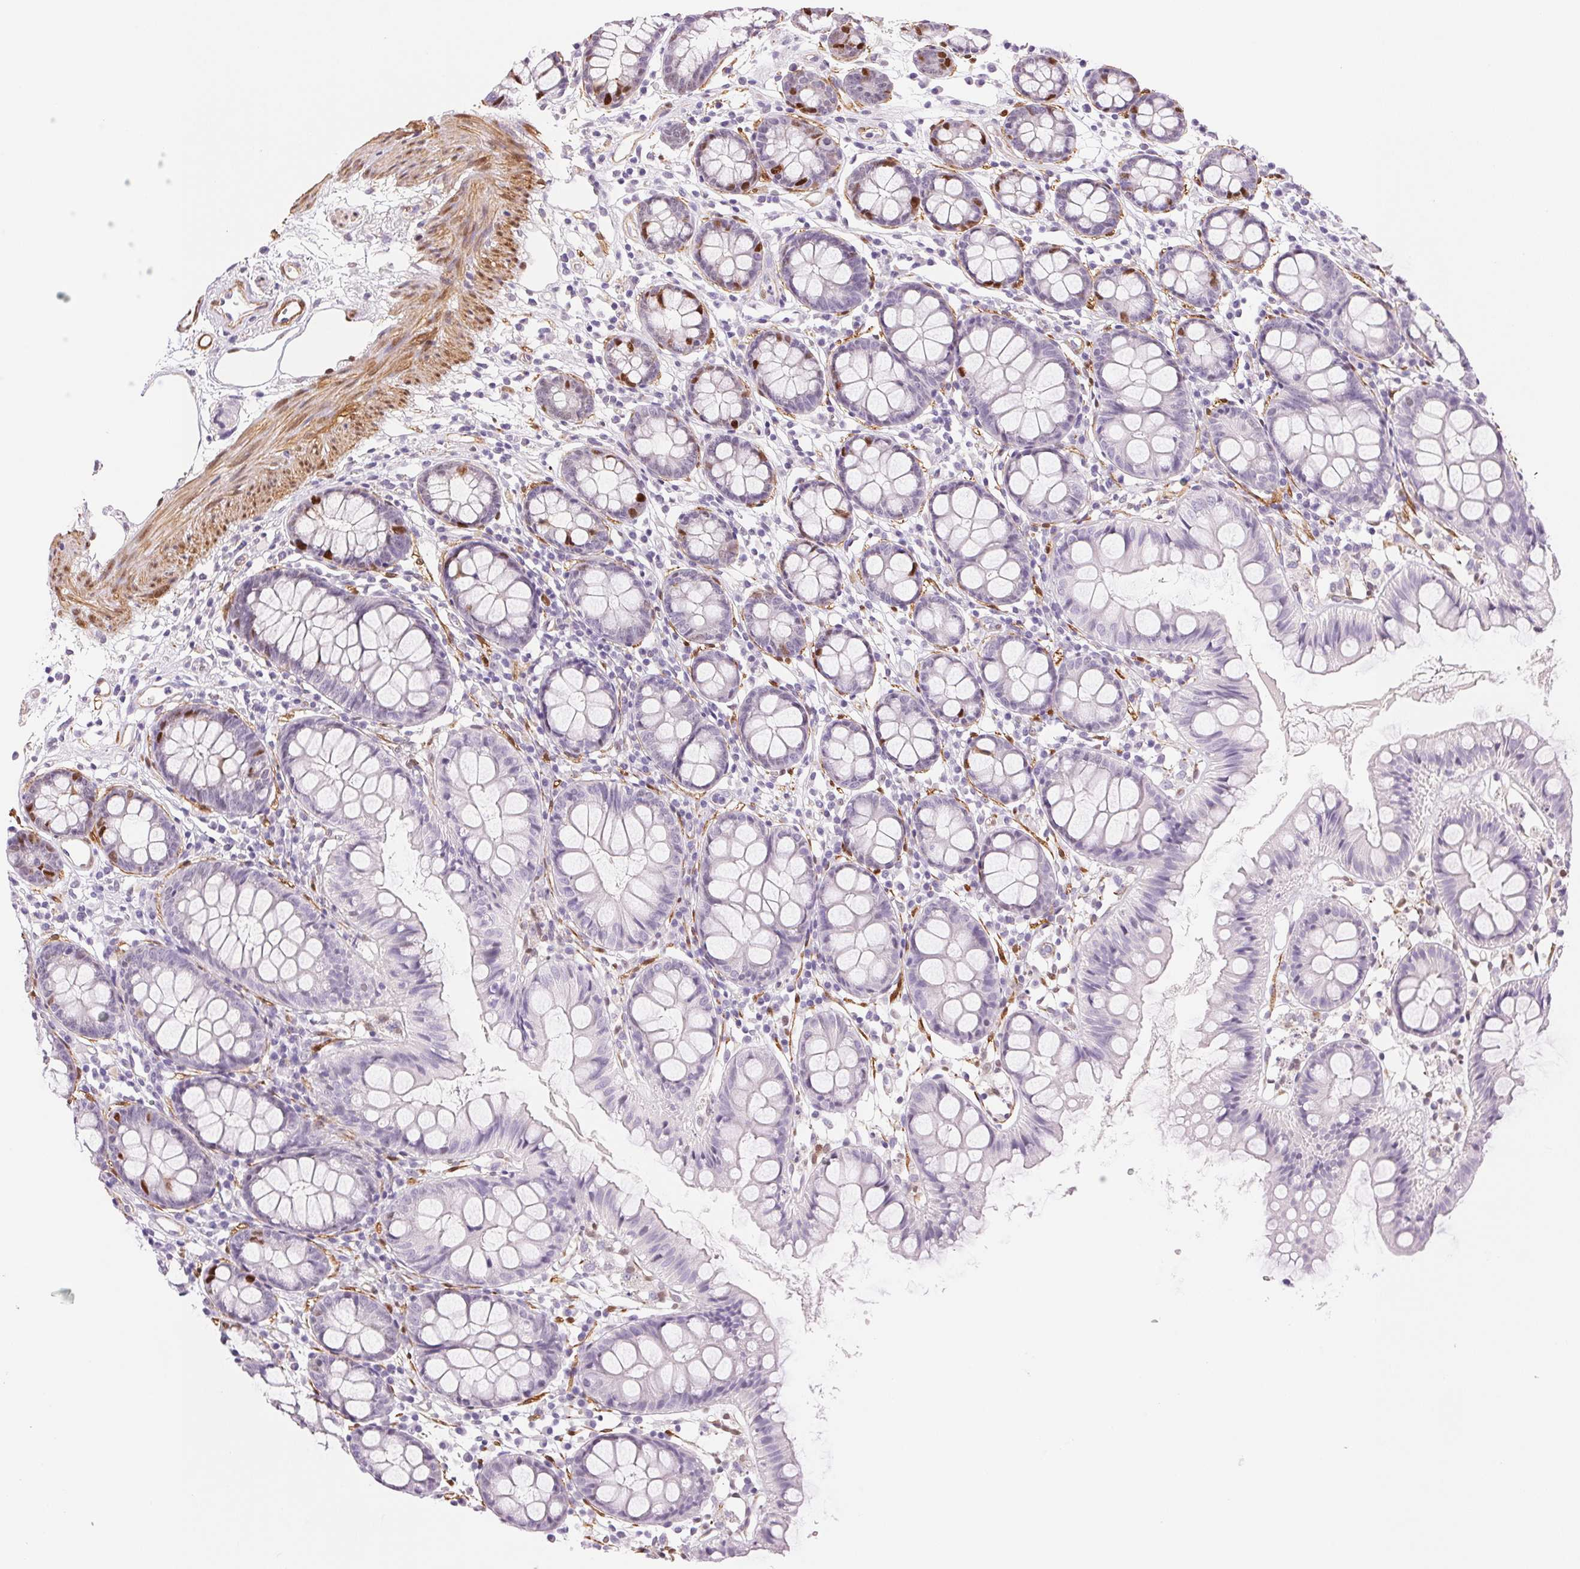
{"staining": {"intensity": "strong", "quantity": "25%-75%", "location": "cytoplasmic/membranous"}, "tissue": "colon", "cell_type": "Endothelial cells", "image_type": "normal", "snomed": [{"axis": "morphology", "description": "Normal tissue, NOS"}, {"axis": "topography", "description": "Colon"}], "caption": "This micrograph reveals immunohistochemistry staining of unremarkable colon, with high strong cytoplasmic/membranous positivity in about 25%-75% of endothelial cells.", "gene": "SMTN", "patient": {"sex": "female", "age": 84}}